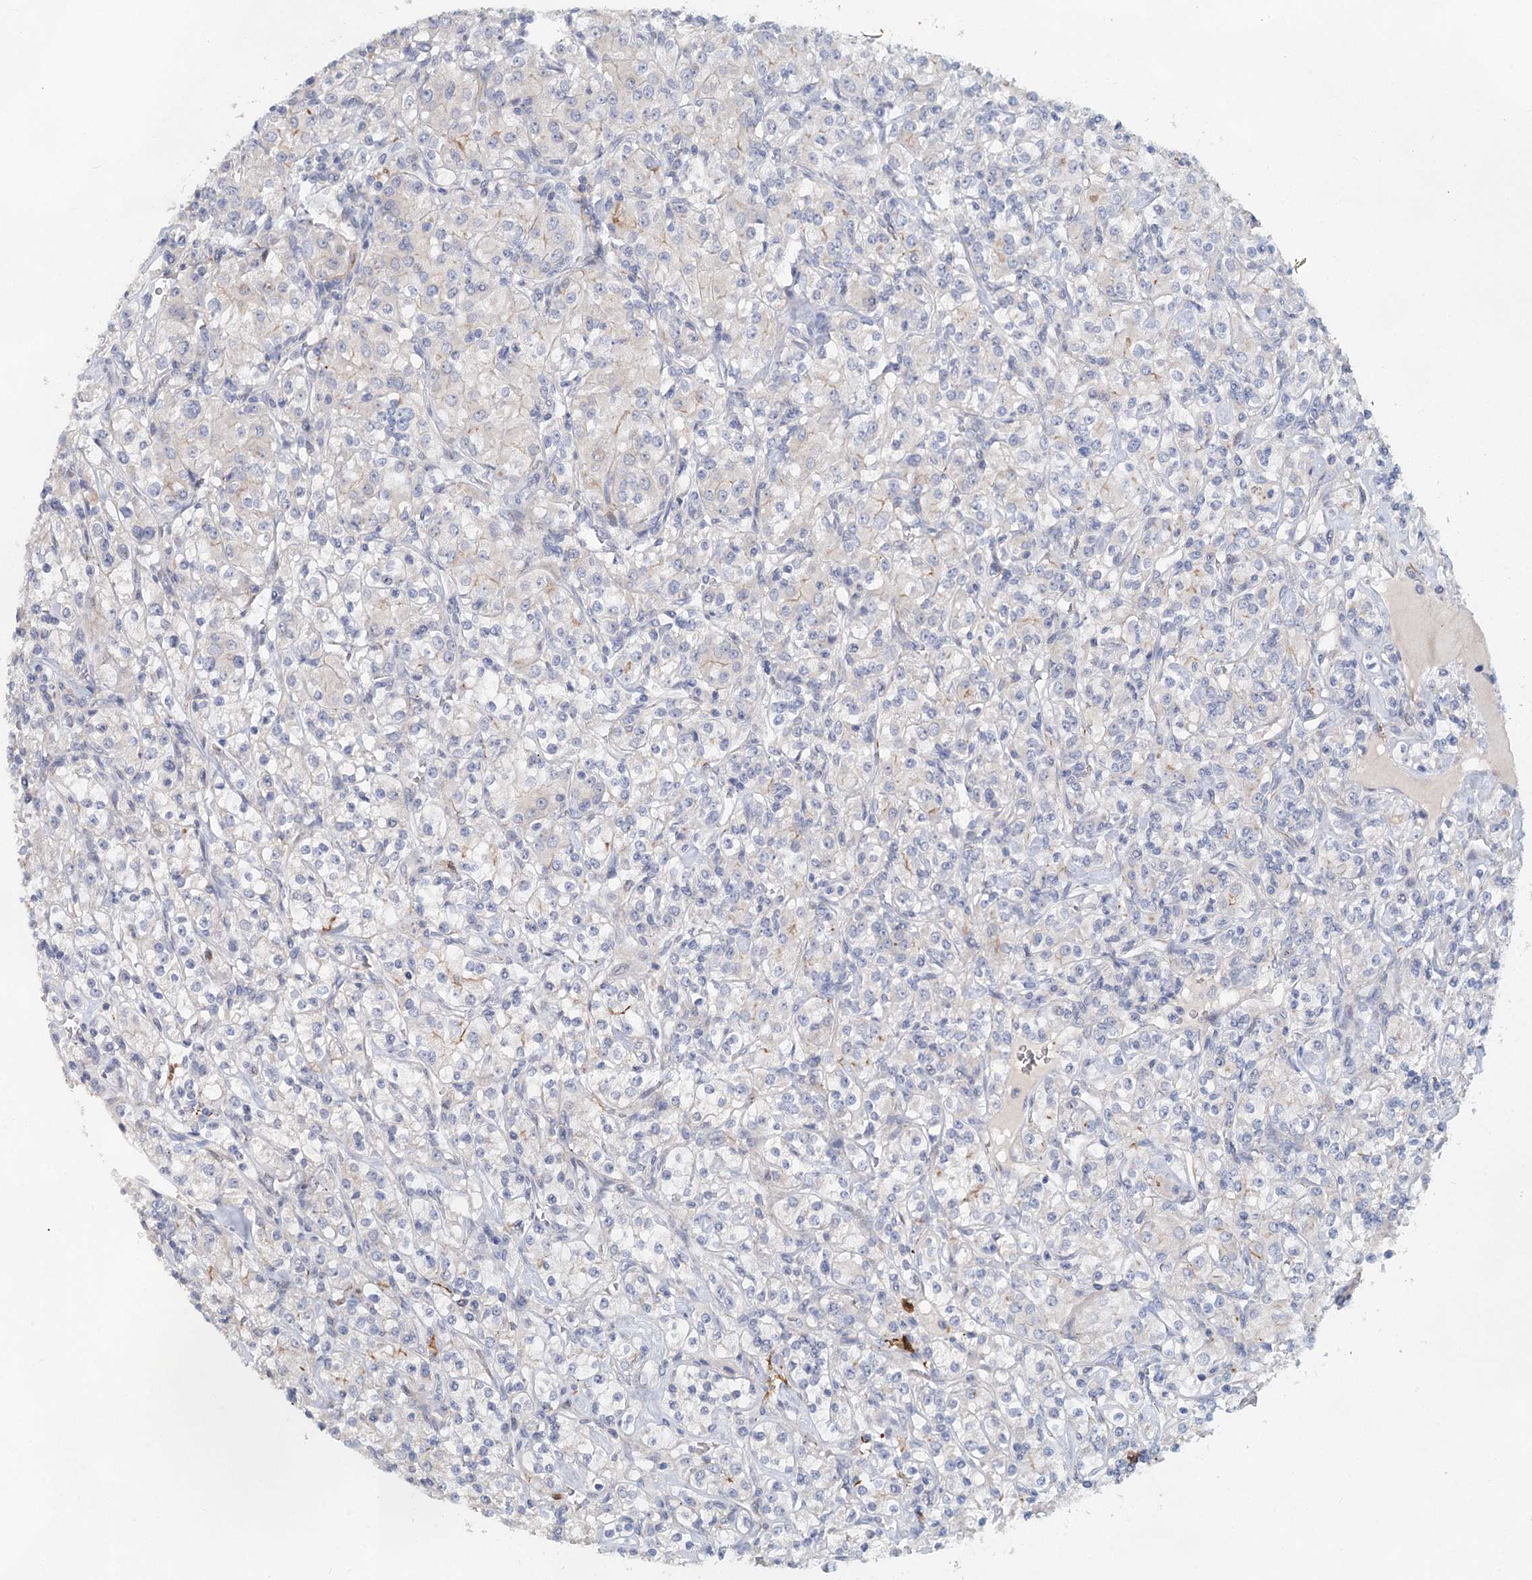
{"staining": {"intensity": "negative", "quantity": "none", "location": "none"}, "tissue": "renal cancer", "cell_type": "Tumor cells", "image_type": "cancer", "snomed": [{"axis": "morphology", "description": "Adenocarcinoma, NOS"}, {"axis": "topography", "description": "Kidney"}], "caption": "IHC photomicrograph of neoplastic tissue: human renal adenocarcinoma stained with DAB (3,3'-diaminobenzidine) reveals no significant protein positivity in tumor cells.", "gene": "SLC19A3", "patient": {"sex": "male", "age": 77}}